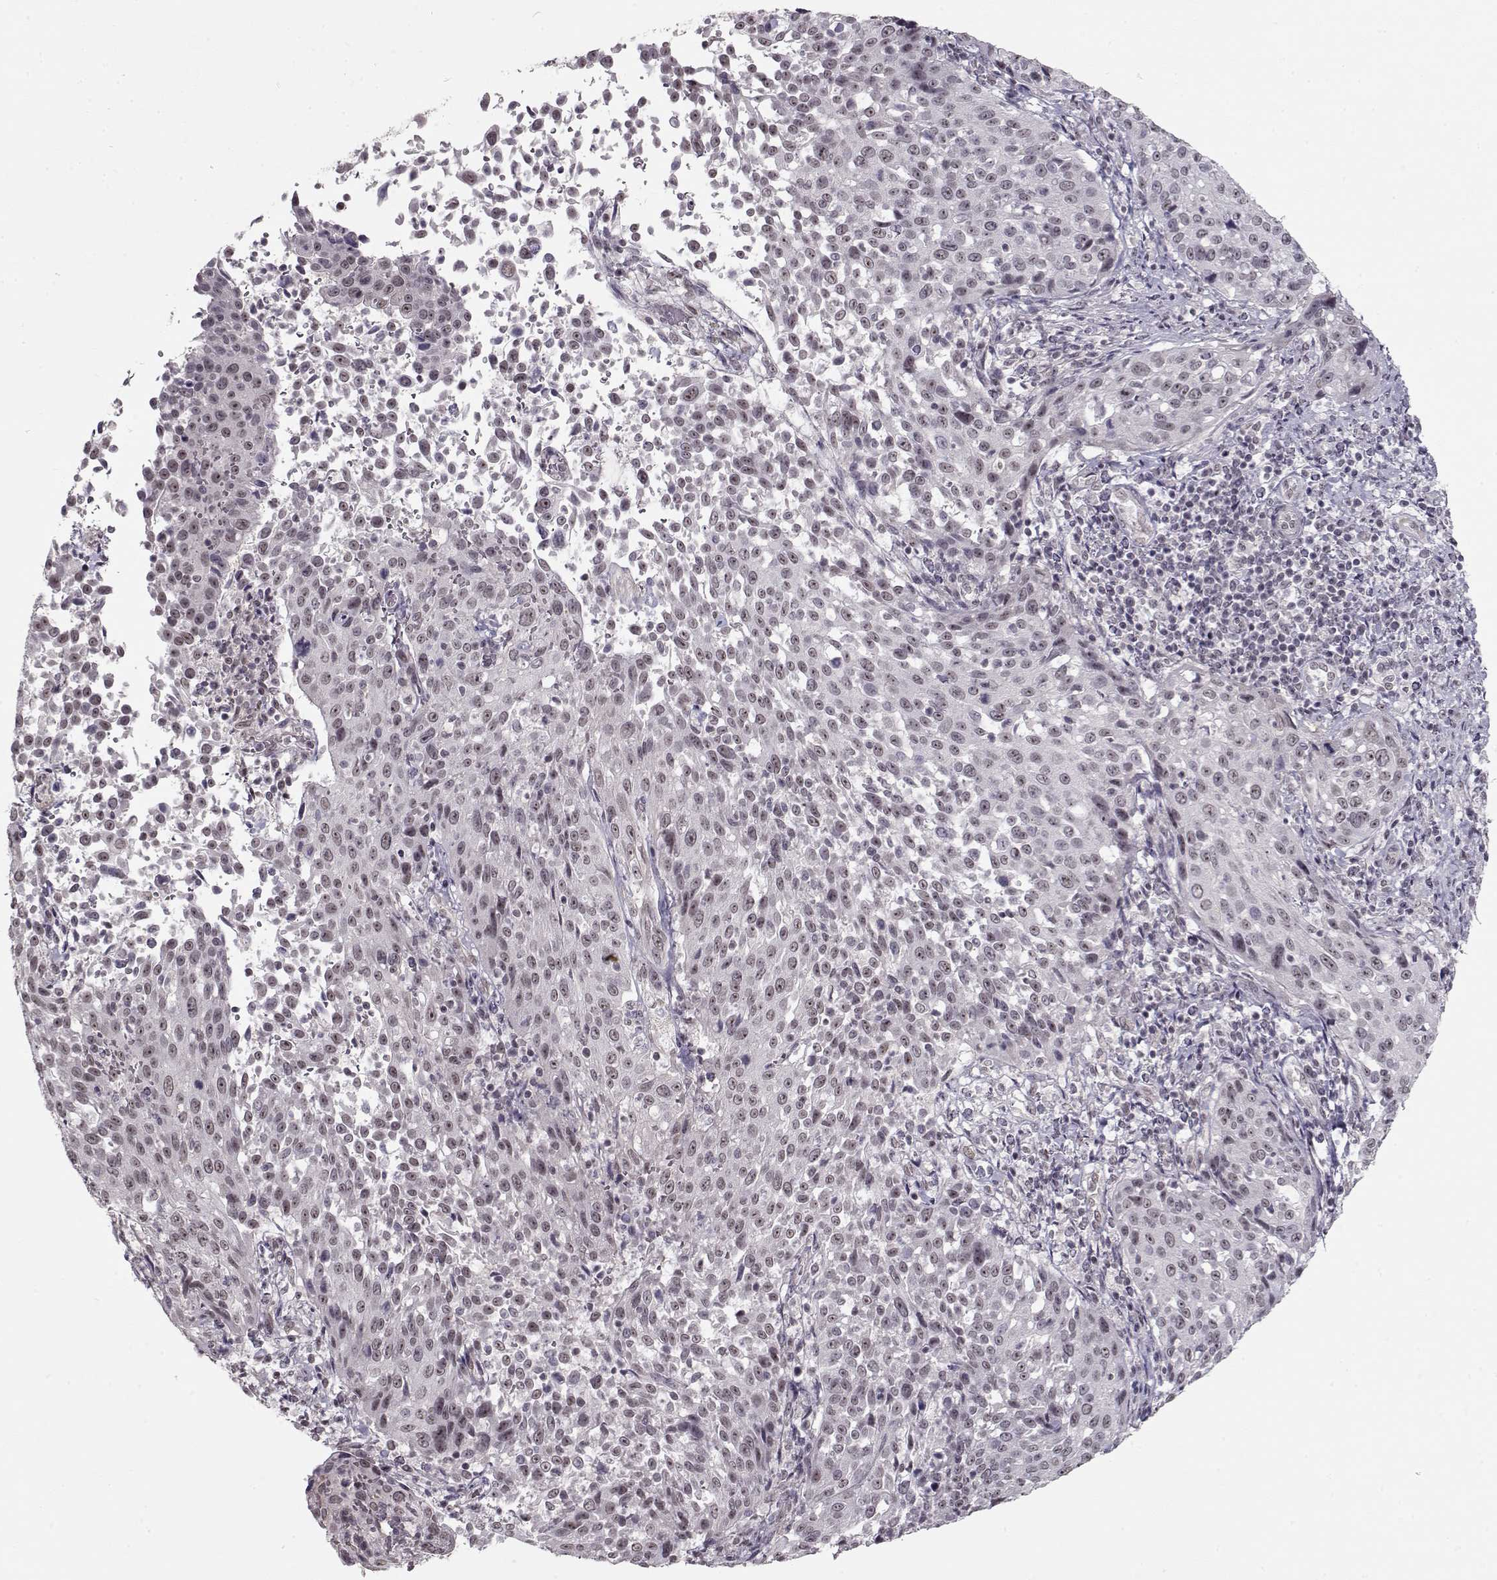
{"staining": {"intensity": "weak", "quantity": "25%-75%", "location": "nuclear"}, "tissue": "cervical cancer", "cell_type": "Tumor cells", "image_type": "cancer", "snomed": [{"axis": "morphology", "description": "Squamous cell carcinoma, NOS"}, {"axis": "topography", "description": "Cervix"}], "caption": "Human cervical cancer (squamous cell carcinoma) stained for a protein (brown) demonstrates weak nuclear positive expression in approximately 25%-75% of tumor cells.", "gene": "PCP4", "patient": {"sex": "female", "age": 26}}